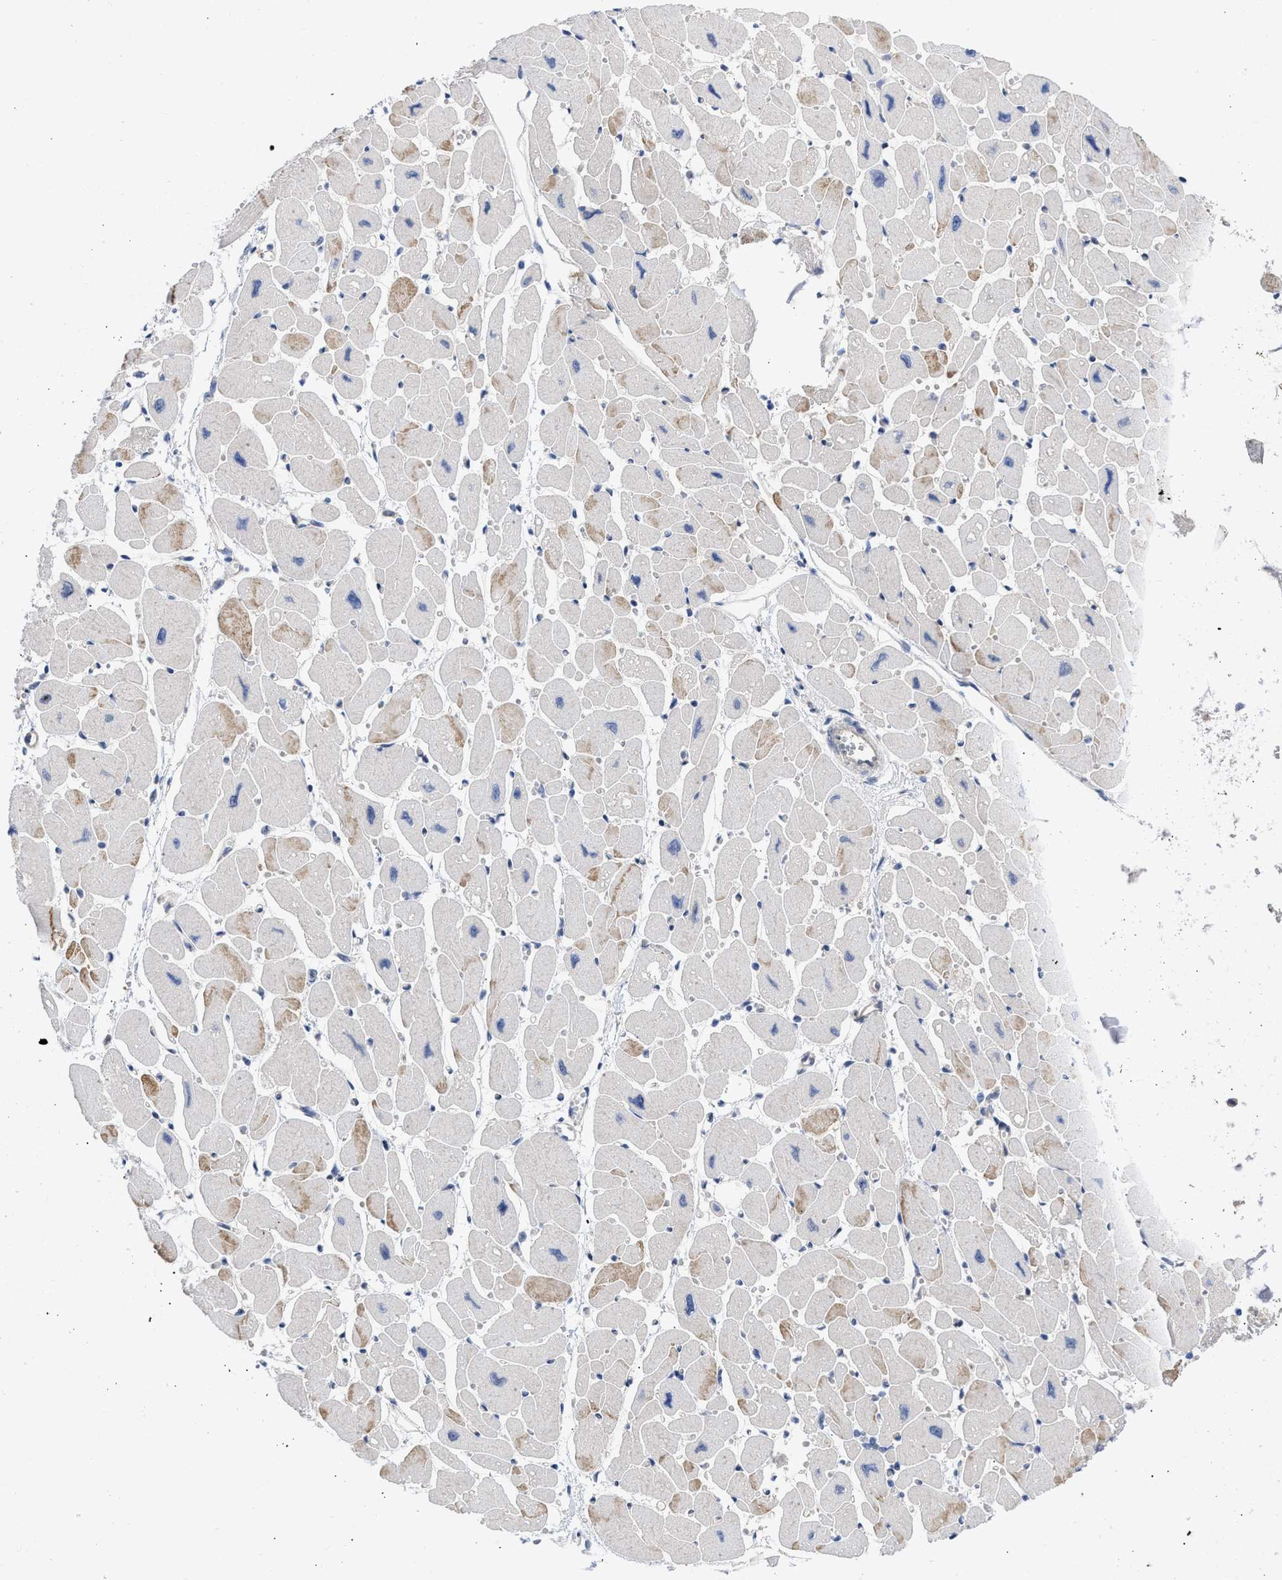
{"staining": {"intensity": "weak", "quantity": "25%-75%", "location": "cytoplasmic/membranous"}, "tissue": "heart muscle", "cell_type": "Cardiomyocytes", "image_type": "normal", "snomed": [{"axis": "morphology", "description": "Normal tissue, NOS"}, {"axis": "topography", "description": "Heart"}], "caption": "Weak cytoplasmic/membranous expression is seen in about 25%-75% of cardiomyocytes in normal heart muscle.", "gene": "THRA", "patient": {"sex": "female", "age": 54}}